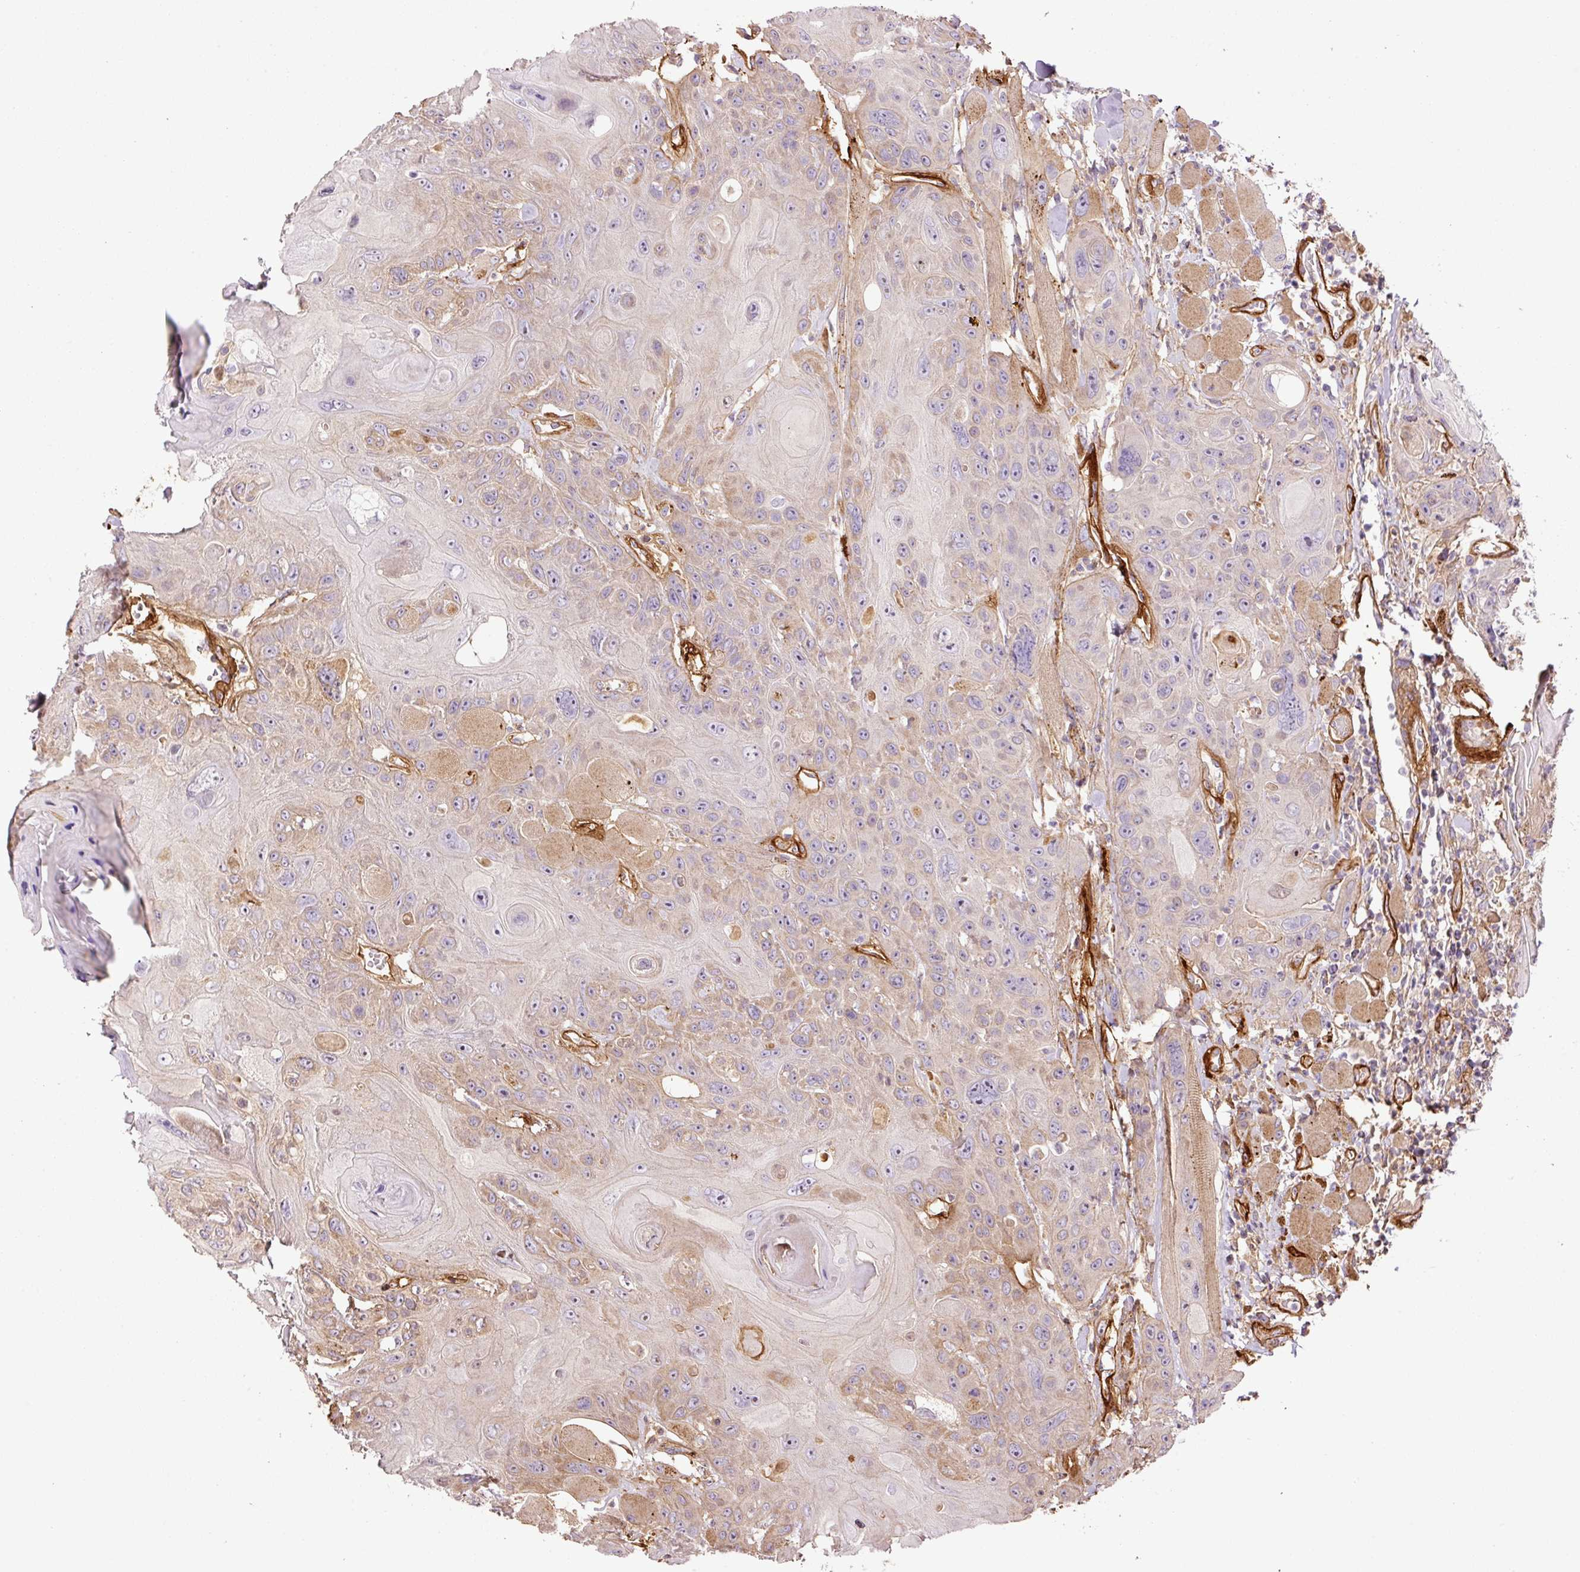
{"staining": {"intensity": "weak", "quantity": "25%-75%", "location": "cytoplasmic/membranous"}, "tissue": "head and neck cancer", "cell_type": "Tumor cells", "image_type": "cancer", "snomed": [{"axis": "morphology", "description": "Squamous cell carcinoma, NOS"}, {"axis": "topography", "description": "Head-Neck"}], "caption": "A brown stain highlights weak cytoplasmic/membranous positivity of a protein in human head and neck cancer (squamous cell carcinoma) tumor cells.", "gene": "NID2", "patient": {"sex": "female", "age": 59}}